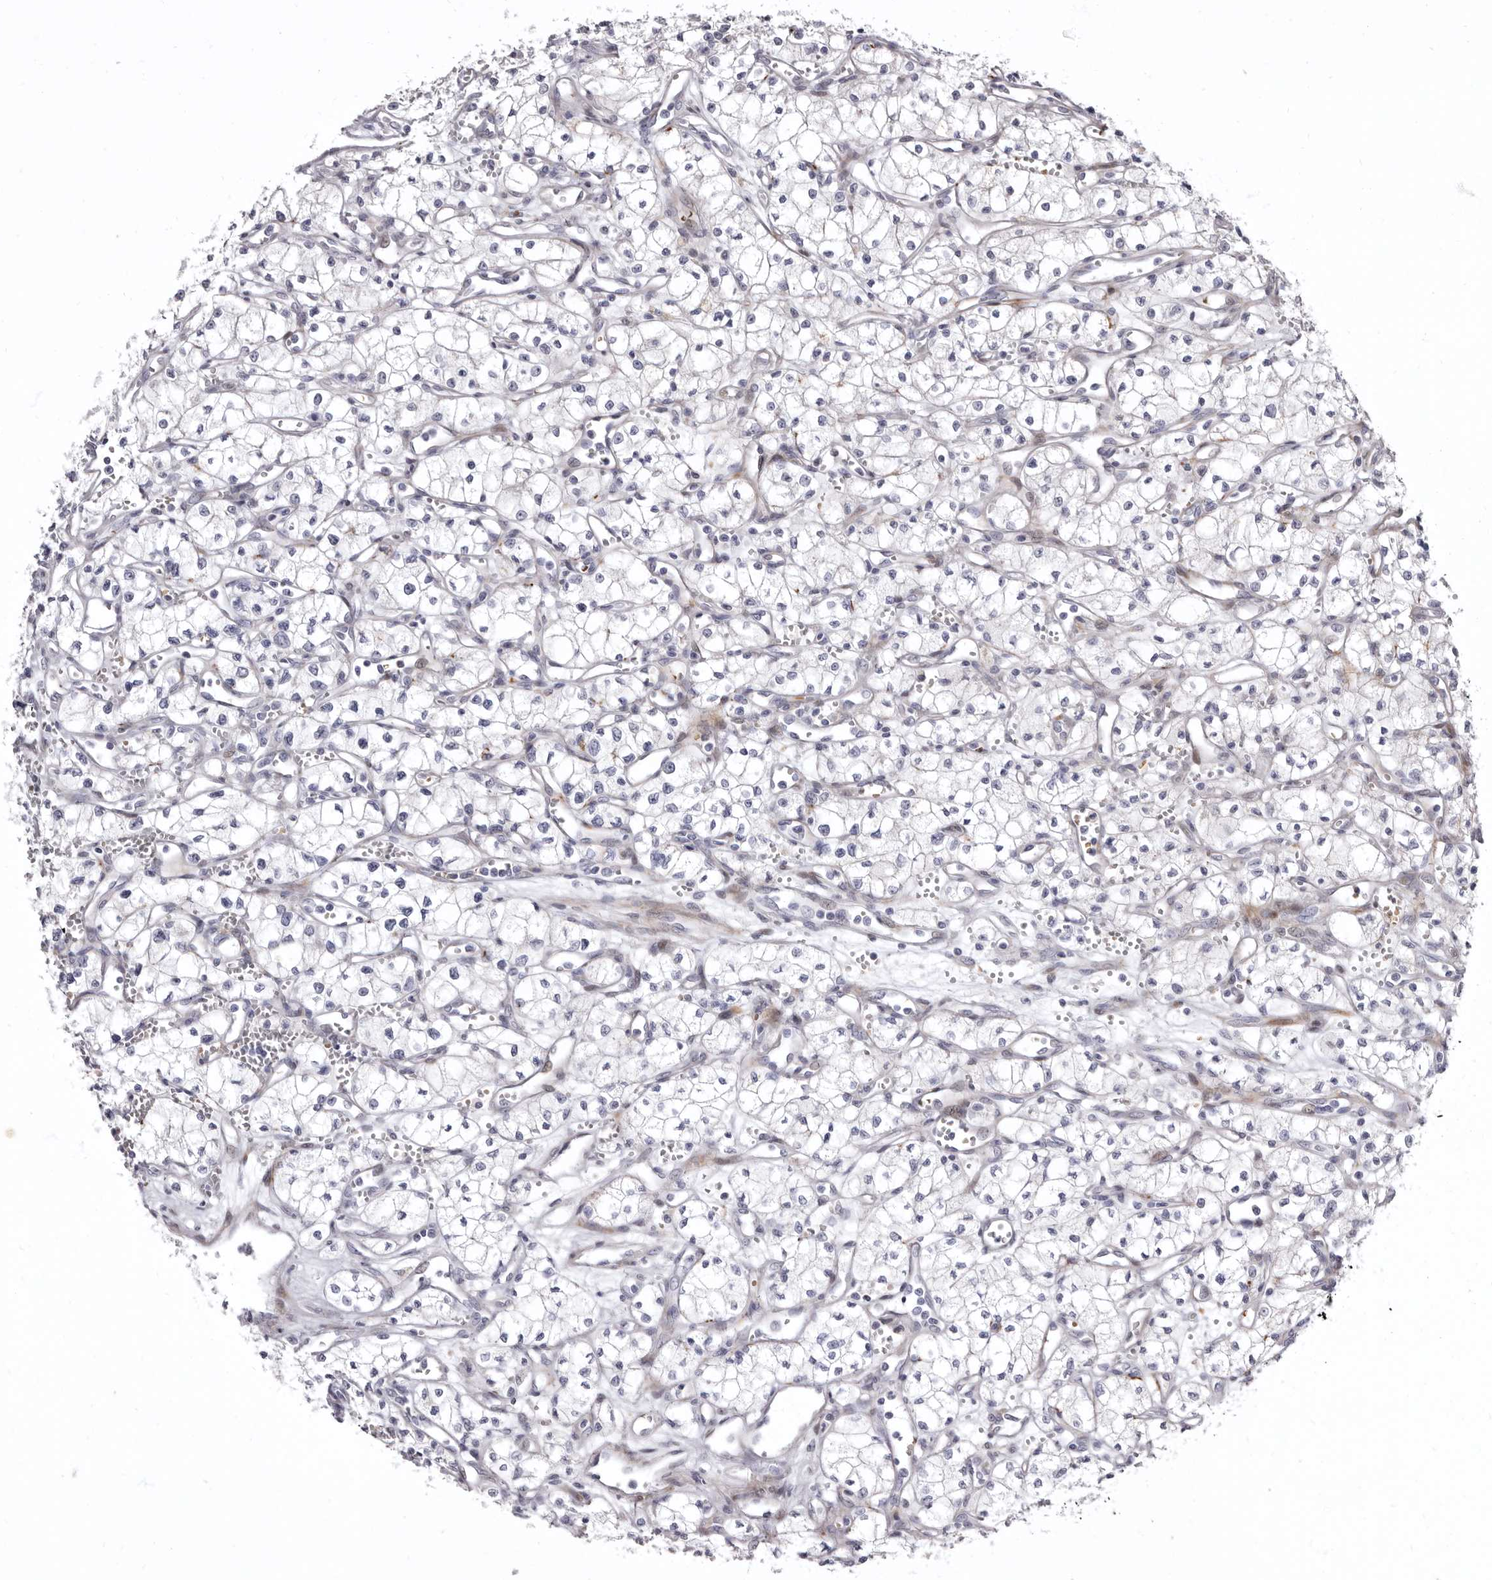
{"staining": {"intensity": "negative", "quantity": "none", "location": "none"}, "tissue": "renal cancer", "cell_type": "Tumor cells", "image_type": "cancer", "snomed": [{"axis": "morphology", "description": "Adenocarcinoma, NOS"}, {"axis": "topography", "description": "Kidney"}], "caption": "A high-resolution micrograph shows IHC staining of renal adenocarcinoma, which displays no significant positivity in tumor cells.", "gene": "AIDA", "patient": {"sex": "male", "age": 59}}